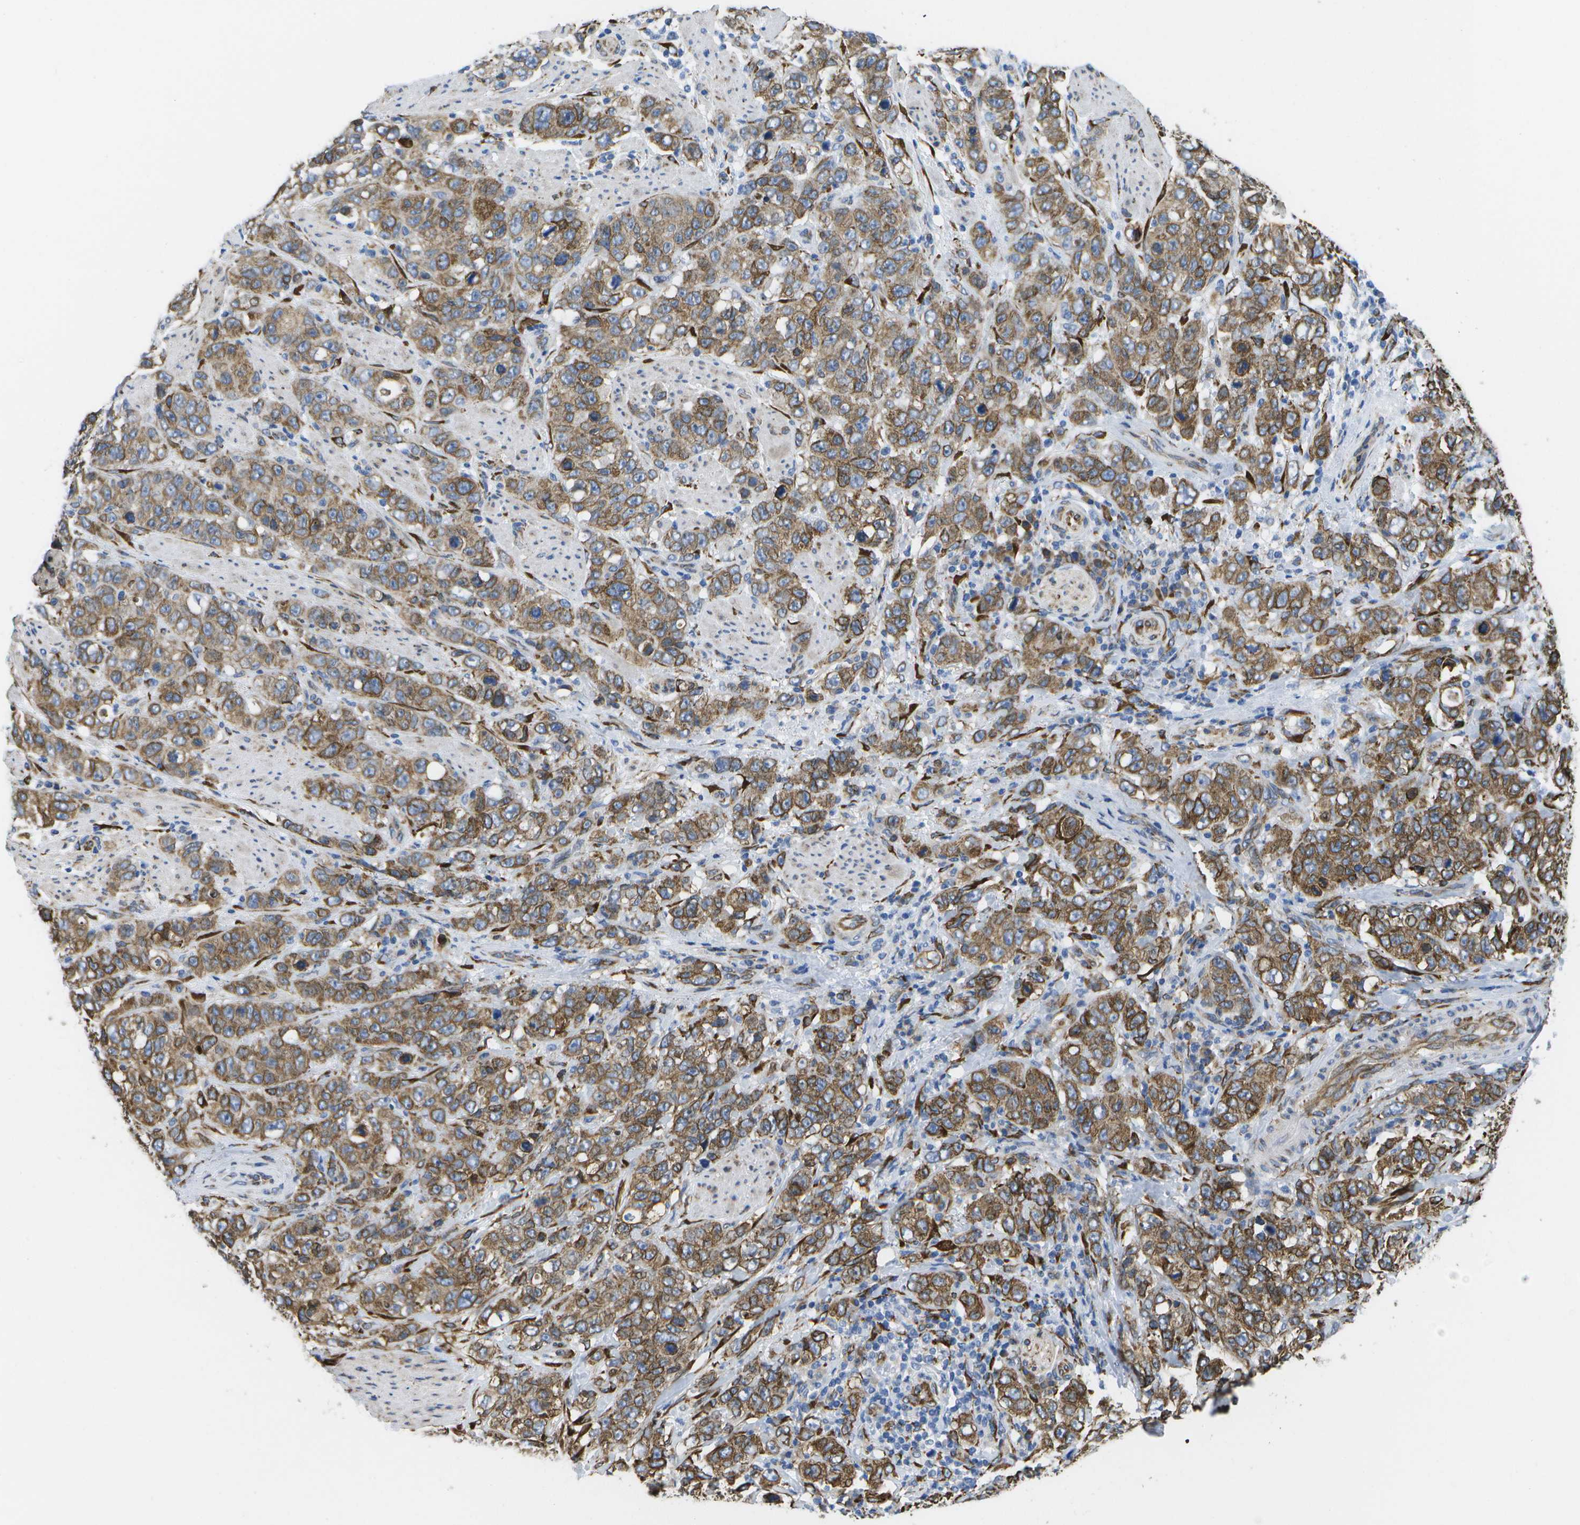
{"staining": {"intensity": "moderate", "quantity": ">75%", "location": "cytoplasmic/membranous"}, "tissue": "stomach cancer", "cell_type": "Tumor cells", "image_type": "cancer", "snomed": [{"axis": "morphology", "description": "Adenocarcinoma, NOS"}, {"axis": "topography", "description": "Stomach"}], "caption": "IHC (DAB (3,3'-diaminobenzidine)) staining of adenocarcinoma (stomach) displays moderate cytoplasmic/membranous protein expression in approximately >75% of tumor cells. (DAB (3,3'-diaminobenzidine) IHC, brown staining for protein, blue staining for nuclei).", "gene": "ZDHHC17", "patient": {"sex": "male", "age": 48}}